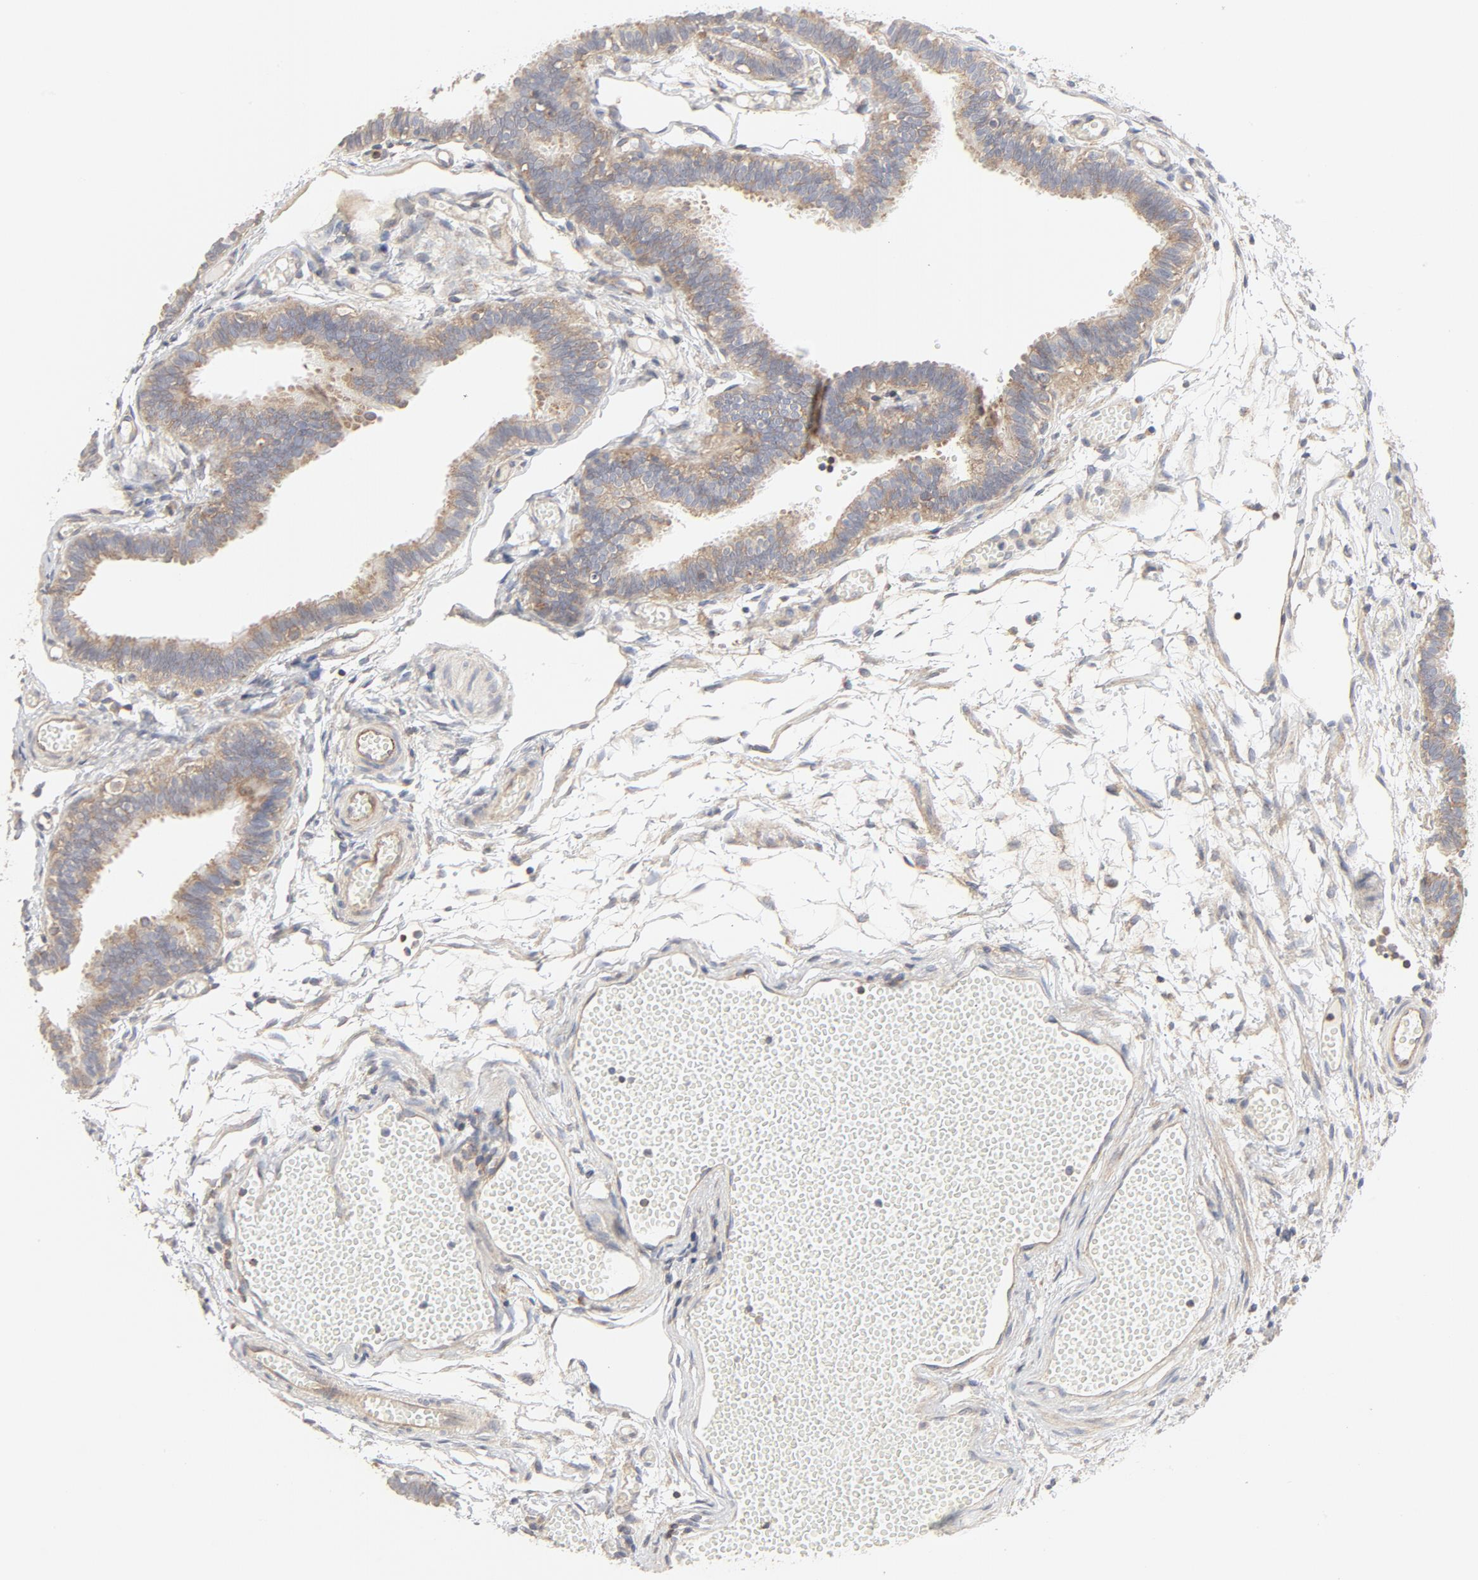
{"staining": {"intensity": "moderate", "quantity": "25%-75%", "location": "cytoplasmic/membranous"}, "tissue": "fallopian tube", "cell_type": "Glandular cells", "image_type": "normal", "snomed": [{"axis": "morphology", "description": "Normal tissue, NOS"}, {"axis": "topography", "description": "Fallopian tube"}], "caption": "DAB (3,3'-diaminobenzidine) immunohistochemical staining of benign fallopian tube shows moderate cytoplasmic/membranous protein positivity in about 25%-75% of glandular cells.", "gene": "RABEP1", "patient": {"sex": "female", "age": 29}}